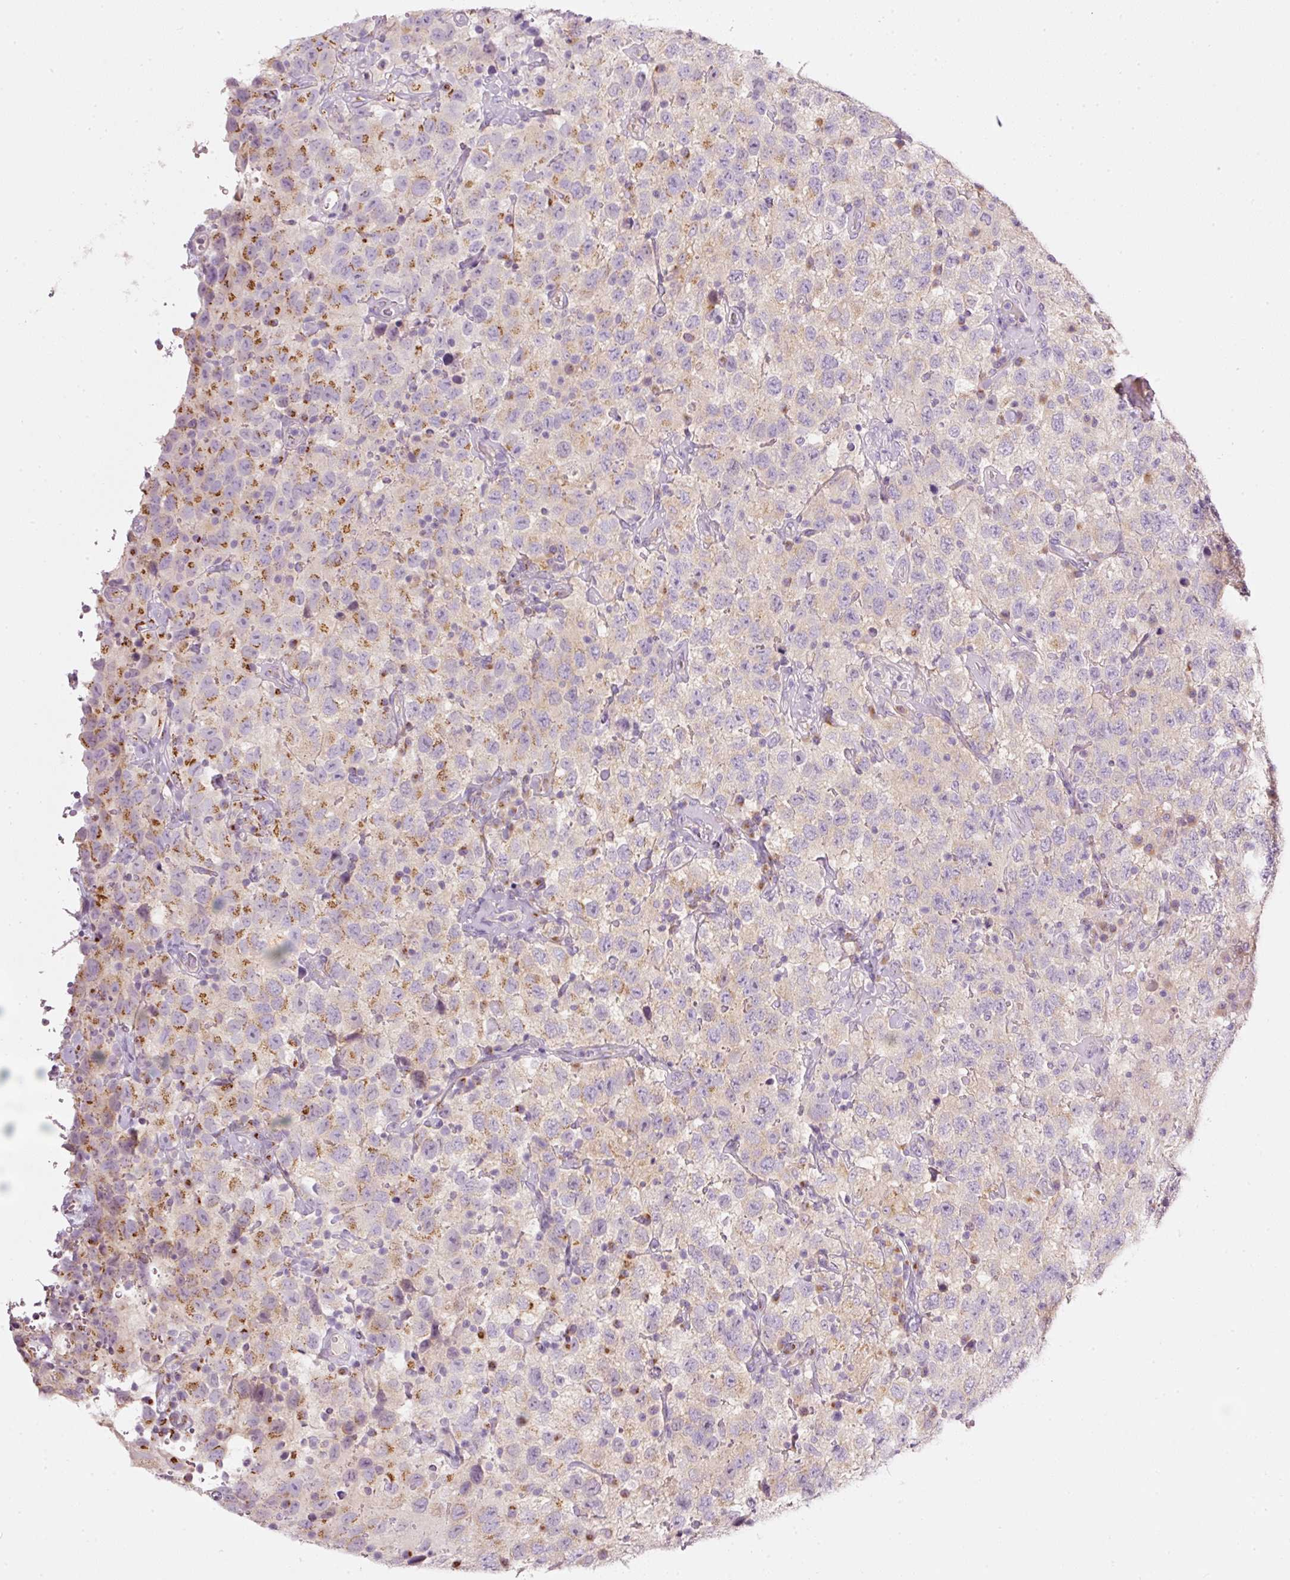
{"staining": {"intensity": "moderate", "quantity": "<25%", "location": "cytoplasmic/membranous"}, "tissue": "testis cancer", "cell_type": "Tumor cells", "image_type": "cancer", "snomed": [{"axis": "morphology", "description": "Seminoma, NOS"}, {"axis": "topography", "description": "Testis"}], "caption": "This is a micrograph of IHC staining of testis seminoma, which shows moderate expression in the cytoplasmic/membranous of tumor cells.", "gene": "PDXDC1", "patient": {"sex": "male", "age": 41}}